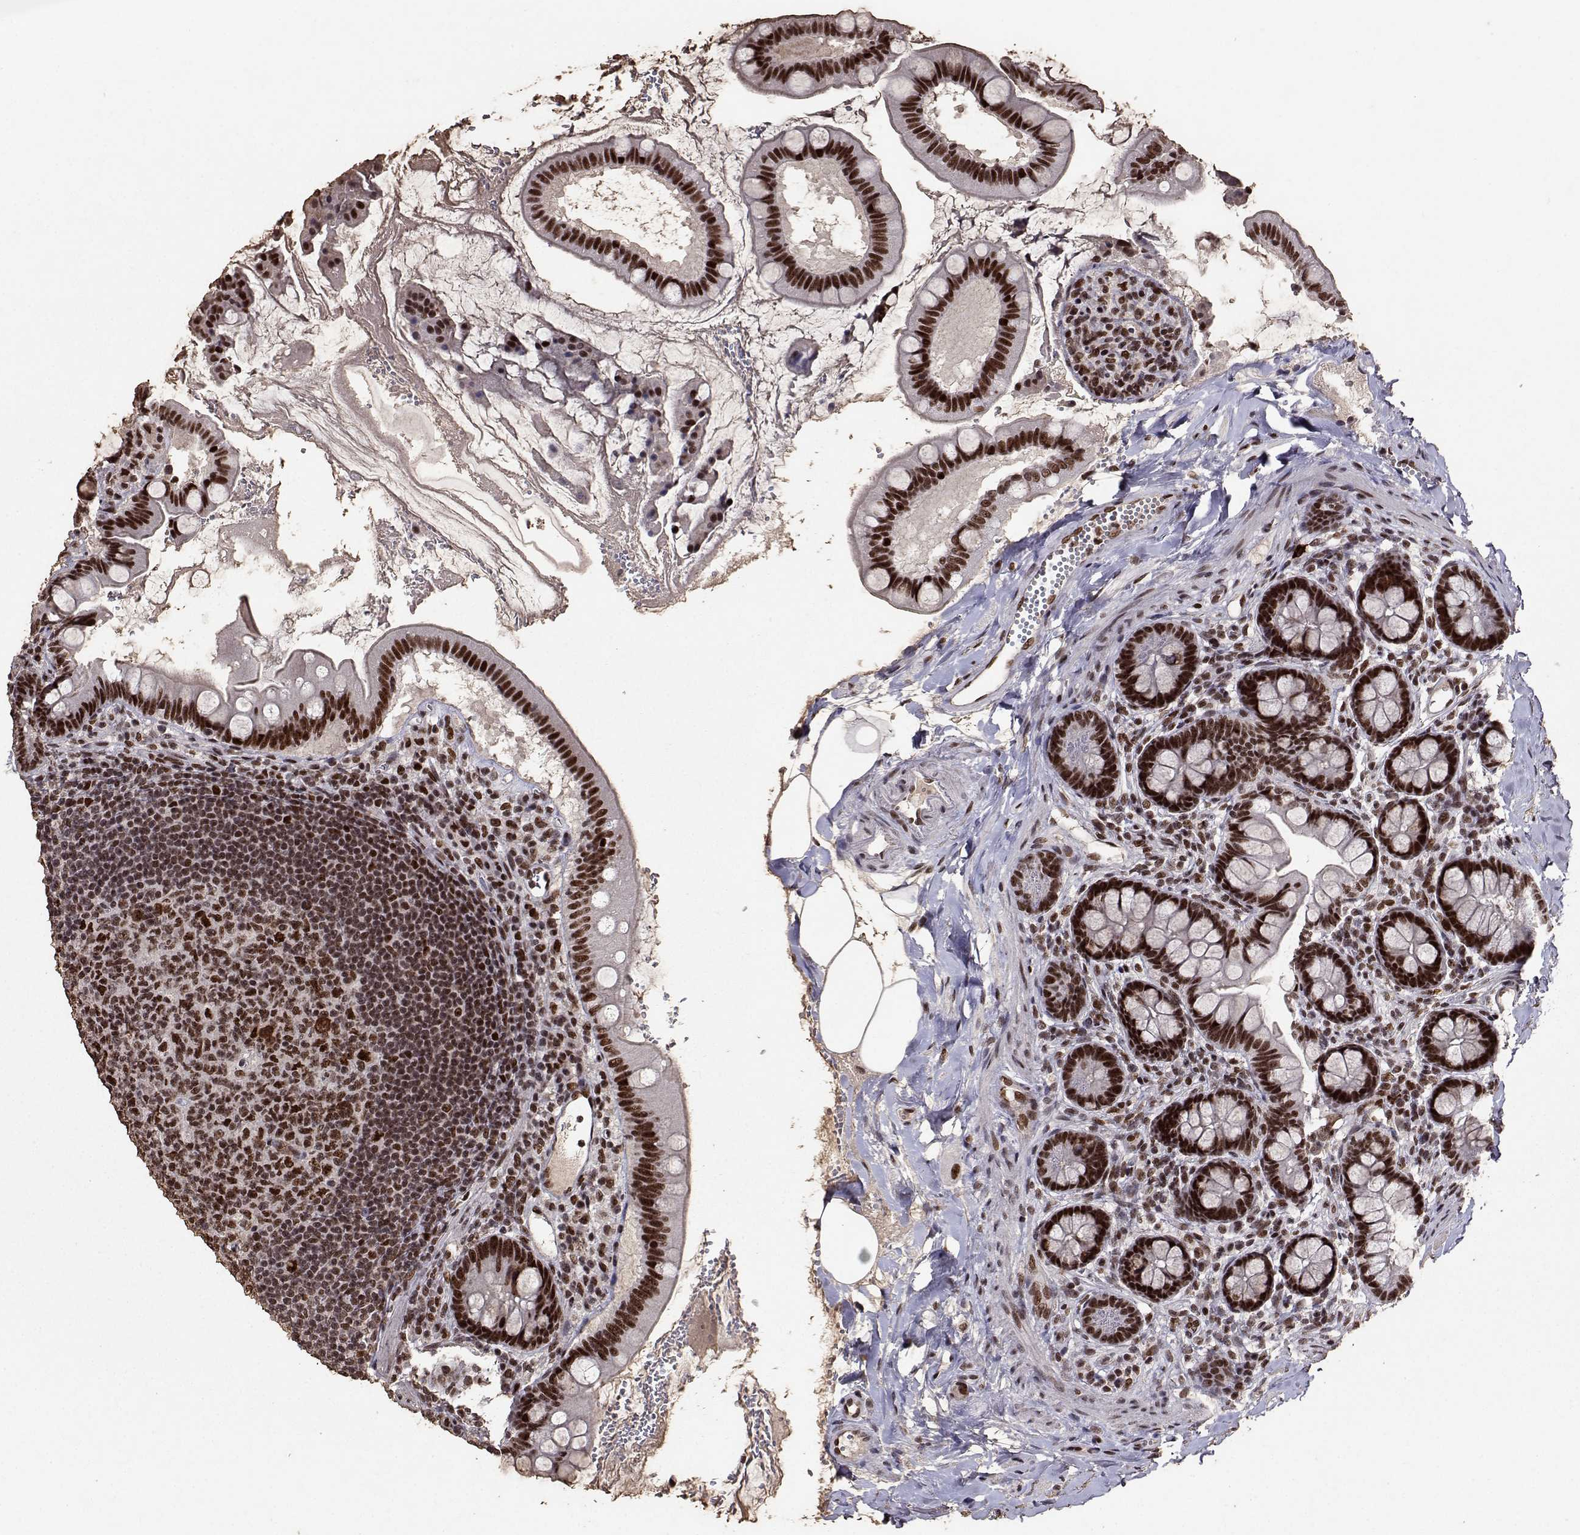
{"staining": {"intensity": "strong", "quantity": ">75%", "location": "nuclear"}, "tissue": "small intestine", "cell_type": "Glandular cells", "image_type": "normal", "snomed": [{"axis": "morphology", "description": "Normal tissue, NOS"}, {"axis": "topography", "description": "Small intestine"}], "caption": "Small intestine stained with immunohistochemistry (IHC) exhibits strong nuclear positivity in about >75% of glandular cells.", "gene": "TOE1", "patient": {"sex": "female", "age": 56}}